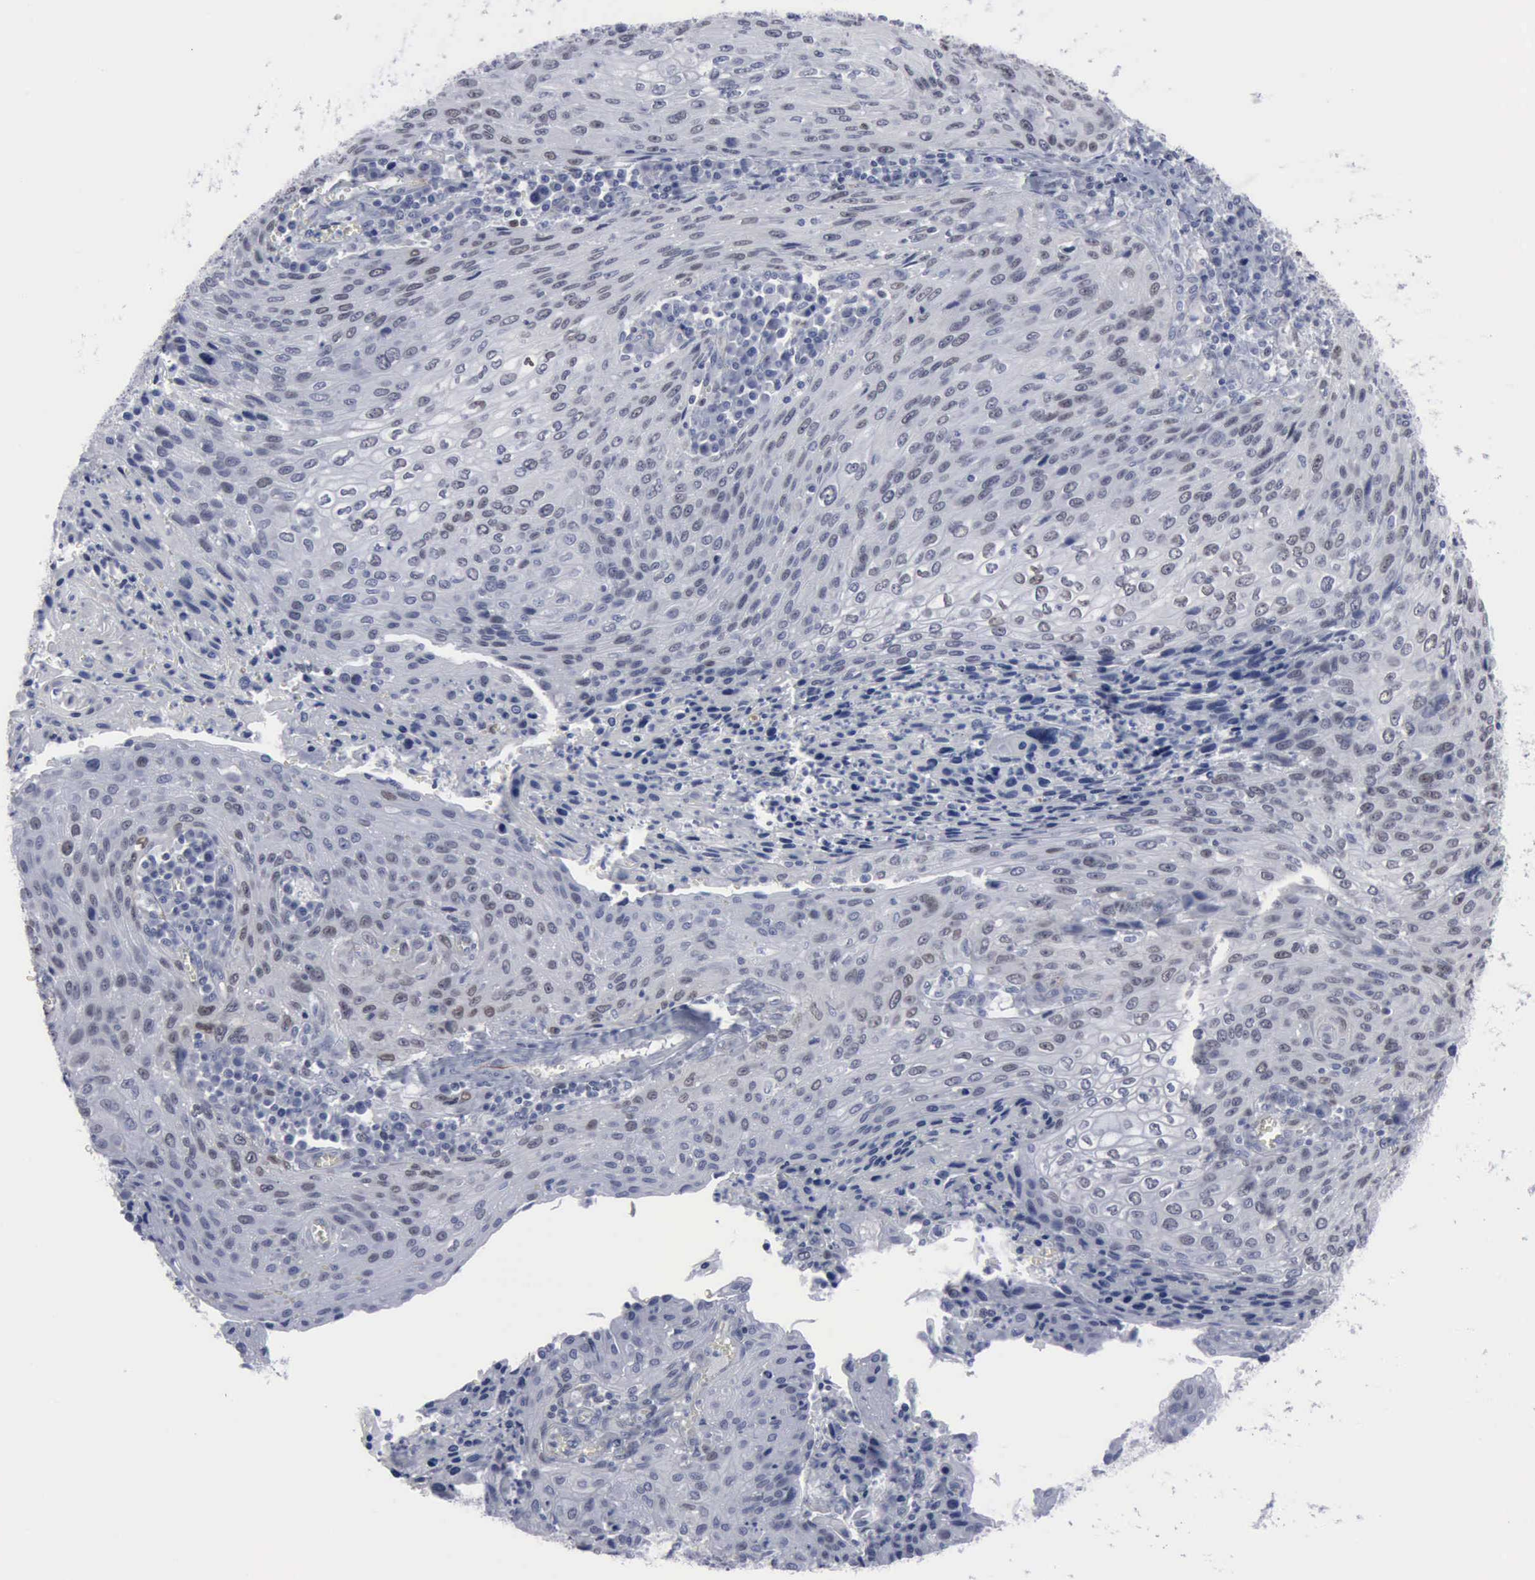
{"staining": {"intensity": "weak", "quantity": "<25%", "location": "nuclear"}, "tissue": "cervical cancer", "cell_type": "Tumor cells", "image_type": "cancer", "snomed": [{"axis": "morphology", "description": "Squamous cell carcinoma, NOS"}, {"axis": "topography", "description": "Cervix"}], "caption": "This is an IHC image of cervical cancer (squamous cell carcinoma). There is no staining in tumor cells.", "gene": "MCM5", "patient": {"sex": "female", "age": 32}}